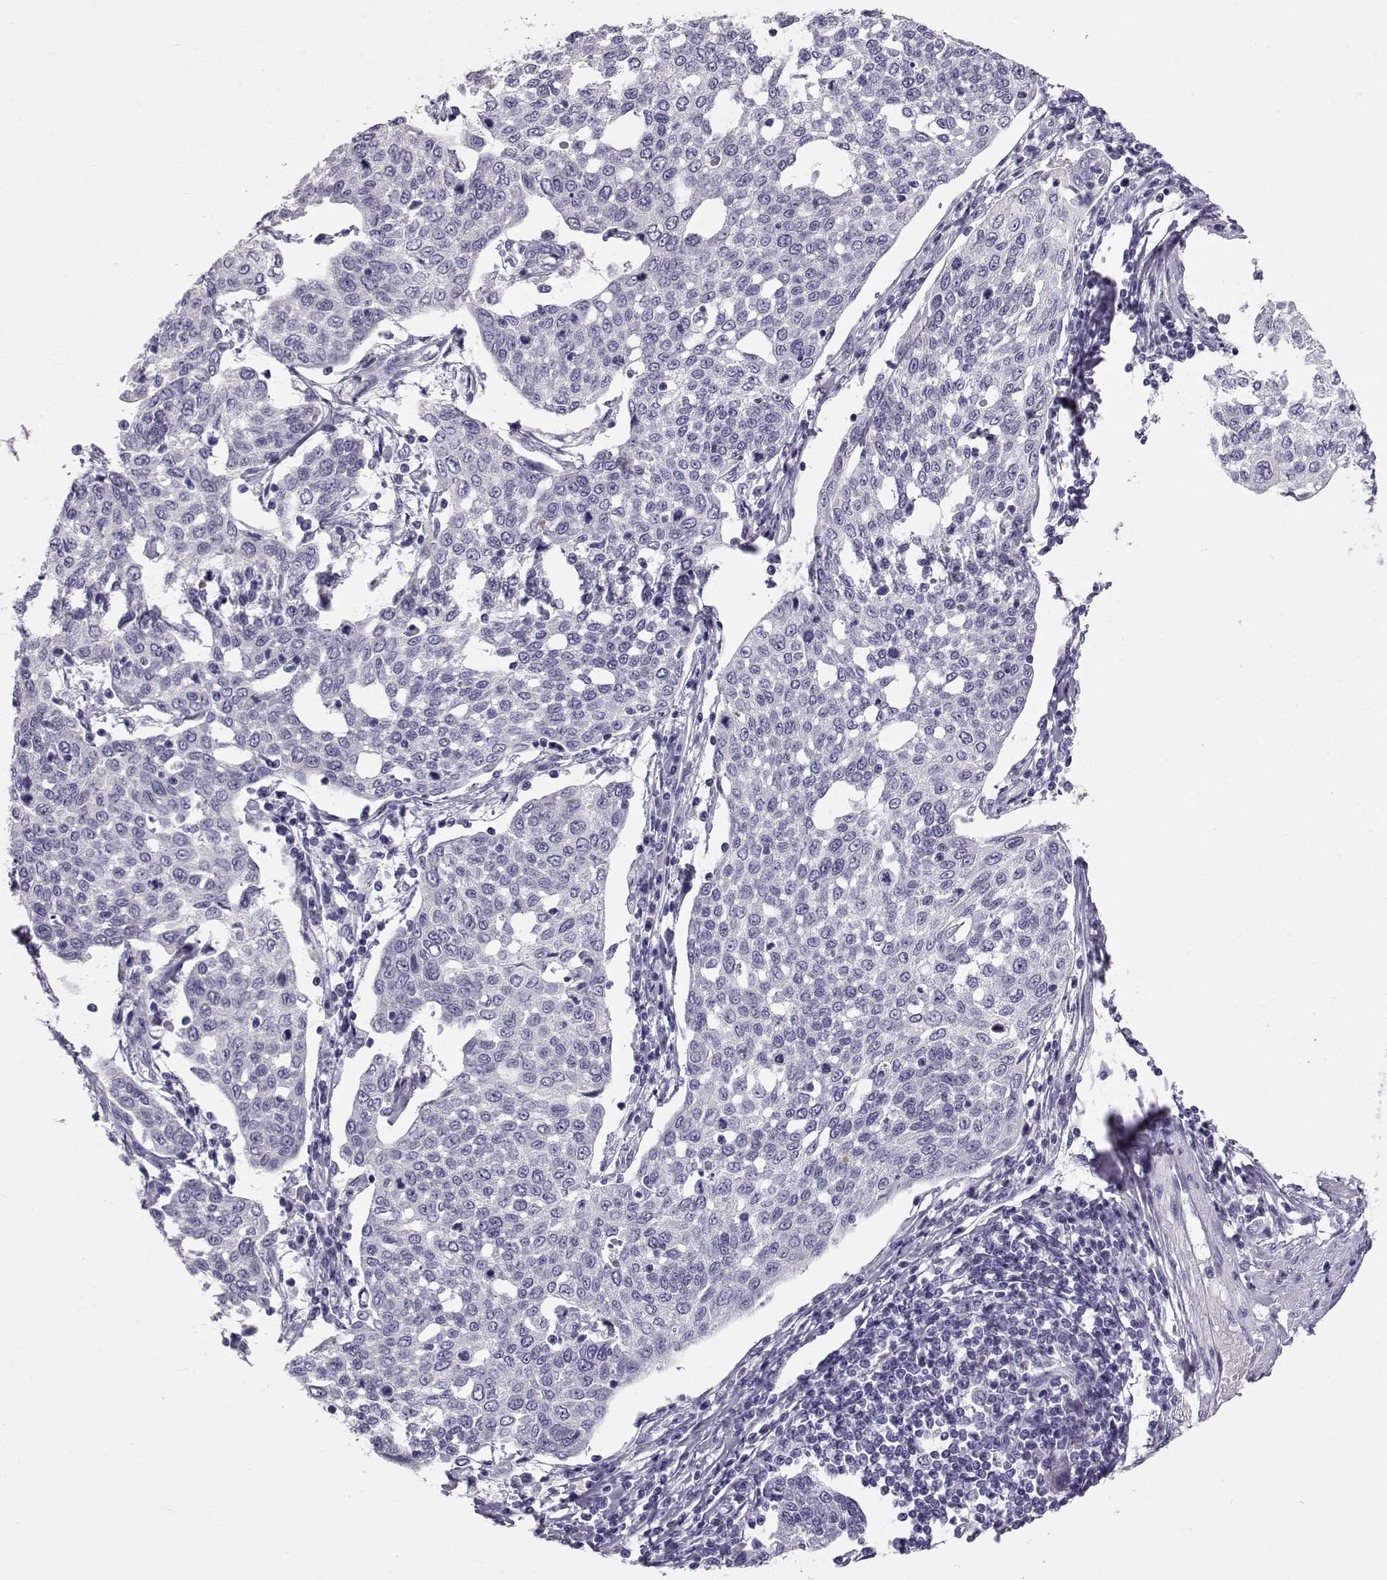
{"staining": {"intensity": "negative", "quantity": "none", "location": "none"}, "tissue": "cervical cancer", "cell_type": "Tumor cells", "image_type": "cancer", "snomed": [{"axis": "morphology", "description": "Squamous cell carcinoma, NOS"}, {"axis": "topography", "description": "Cervix"}], "caption": "The IHC micrograph has no significant expression in tumor cells of cervical cancer (squamous cell carcinoma) tissue.", "gene": "GPR26", "patient": {"sex": "female", "age": 34}}